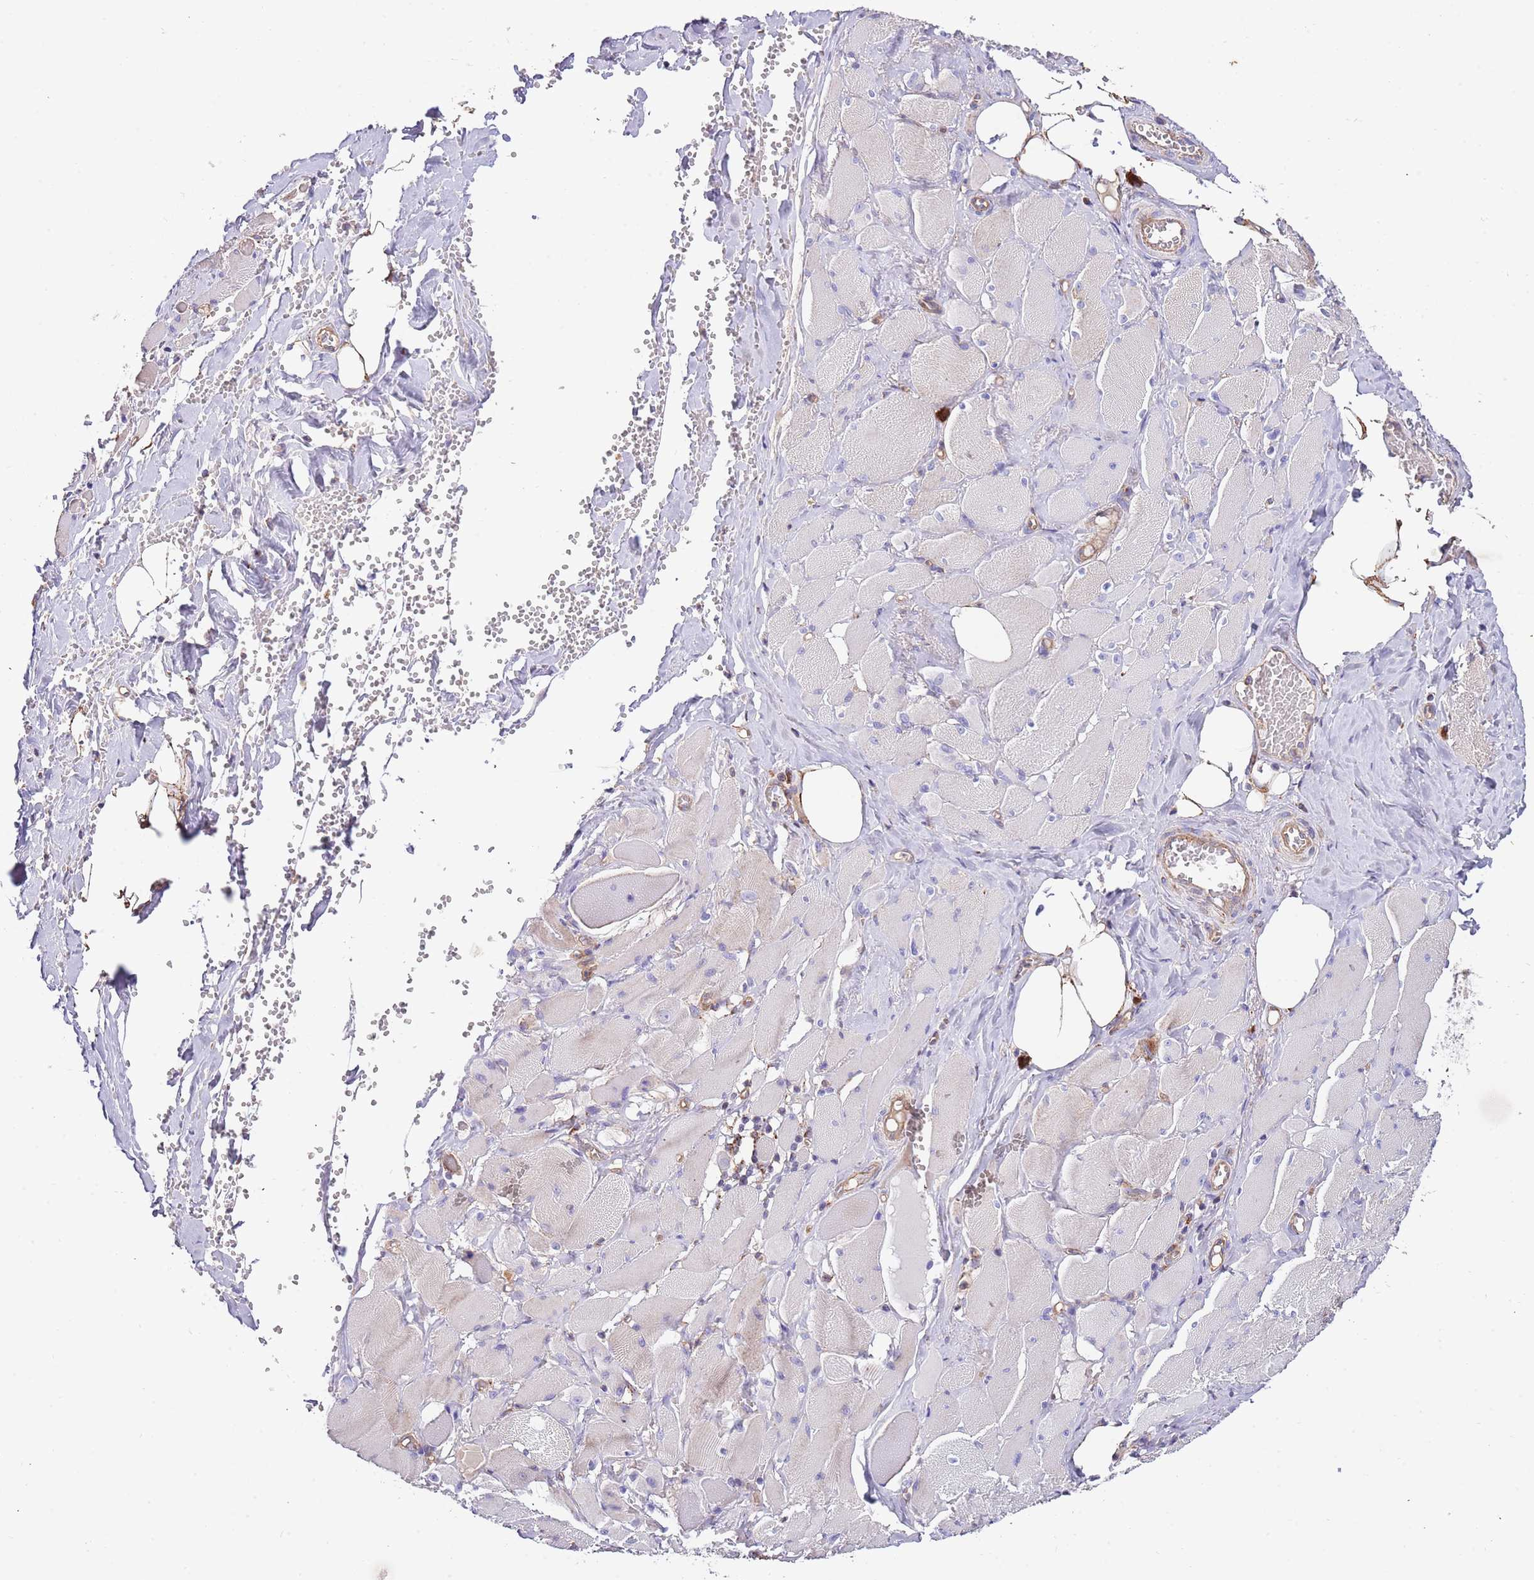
{"staining": {"intensity": "negative", "quantity": "none", "location": "none"}, "tissue": "skeletal muscle", "cell_type": "Myocytes", "image_type": "normal", "snomed": [{"axis": "morphology", "description": "Normal tissue, NOS"}, {"axis": "morphology", "description": "Basal cell carcinoma"}, {"axis": "topography", "description": "Skeletal muscle"}], "caption": "Image shows no significant protein staining in myocytes of normal skeletal muscle. The staining was performed using DAB to visualize the protein expression in brown, while the nuclei were stained in blue with hematoxylin (Magnification: 20x).", "gene": "DOCK6", "patient": {"sex": "female", "age": 64}}